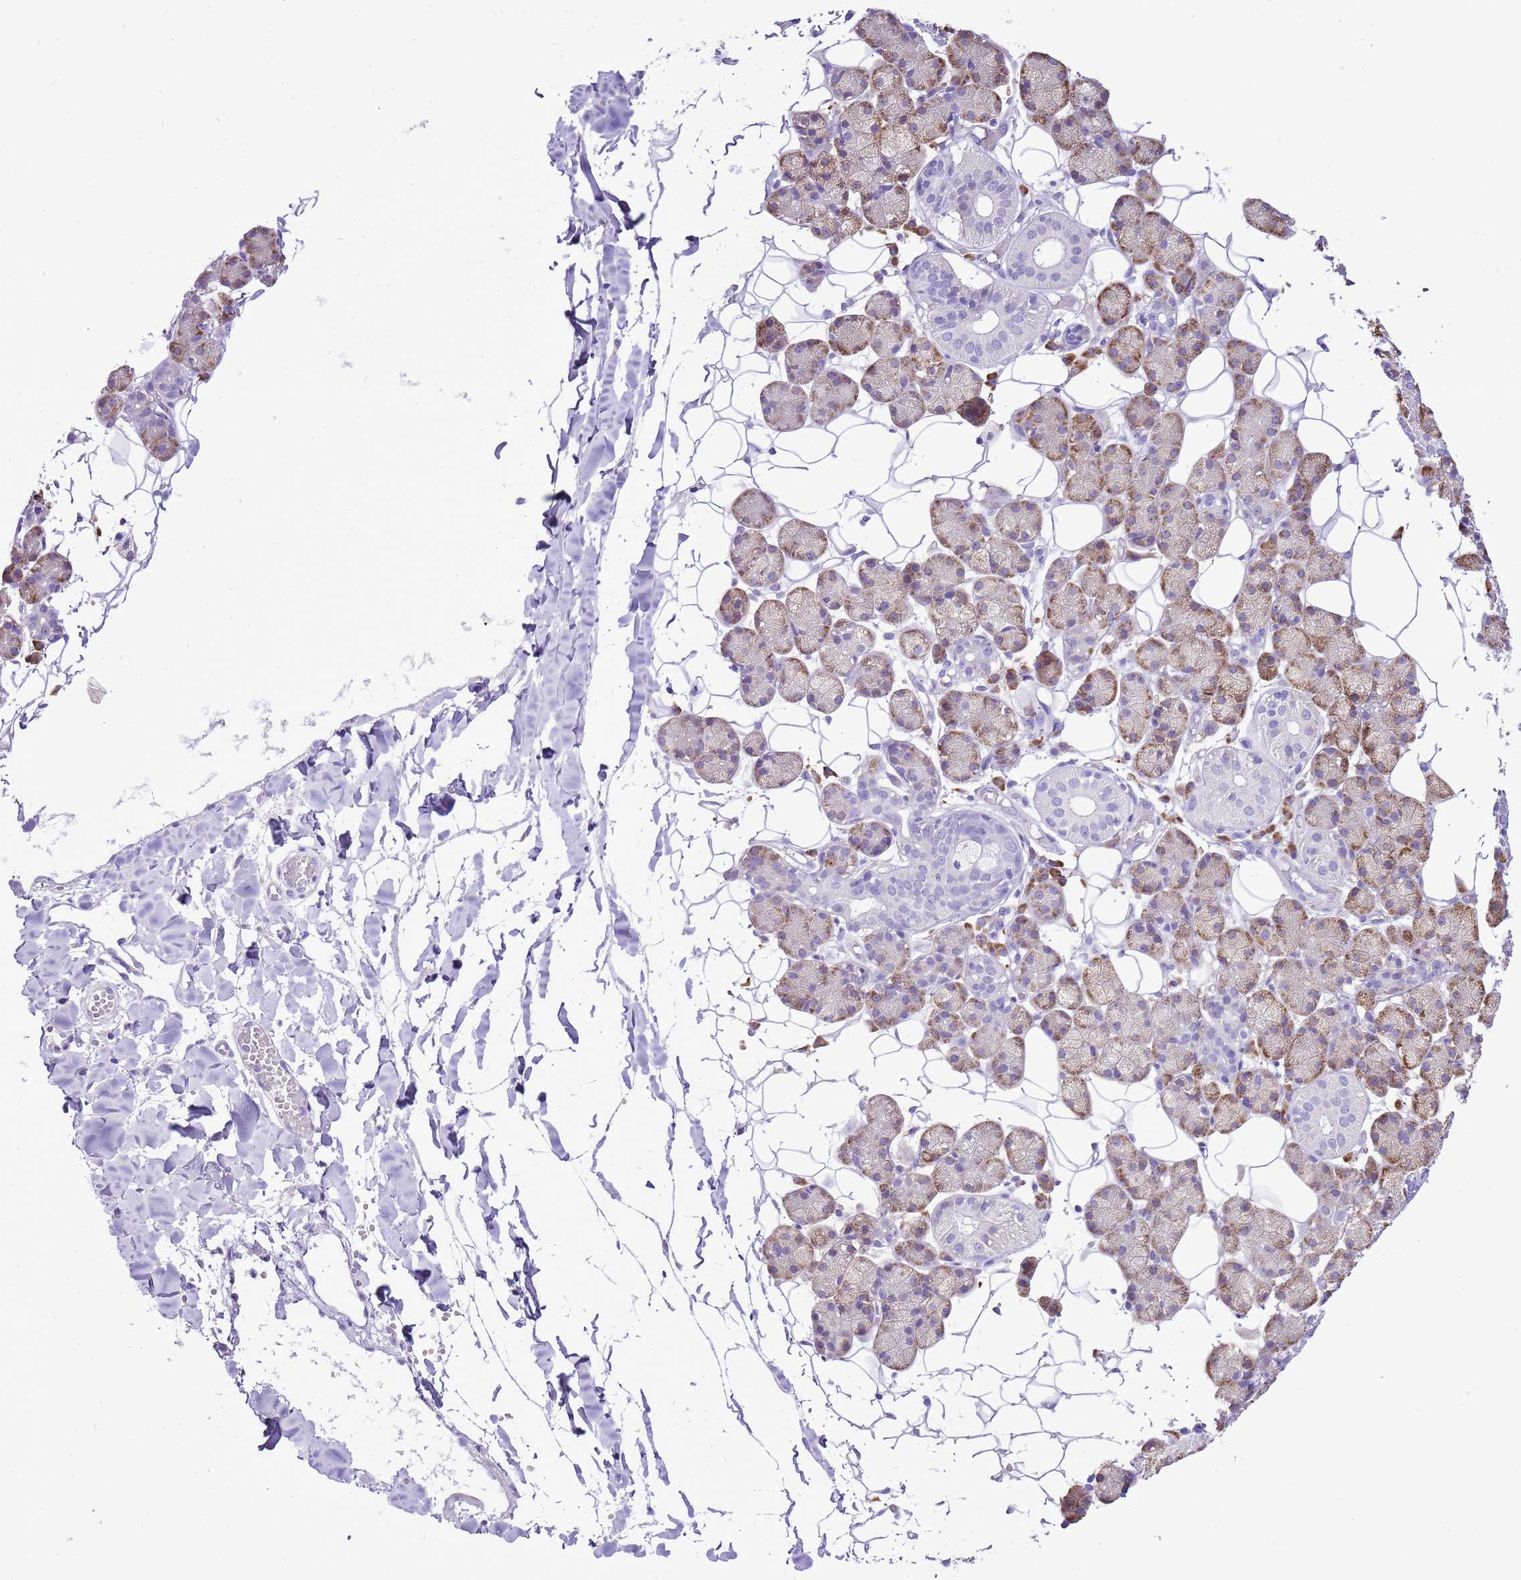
{"staining": {"intensity": "moderate", "quantity": "25%-75%", "location": "cytoplasmic/membranous"}, "tissue": "salivary gland", "cell_type": "Glandular cells", "image_type": "normal", "snomed": [{"axis": "morphology", "description": "Normal tissue, NOS"}, {"axis": "topography", "description": "Salivary gland"}], "caption": "Immunohistochemical staining of normal salivary gland displays 25%-75% levels of moderate cytoplasmic/membranous protein positivity in about 25%-75% of glandular cells. (Brightfield microscopy of DAB IHC at high magnification).", "gene": "AAR2", "patient": {"sex": "female", "age": 33}}